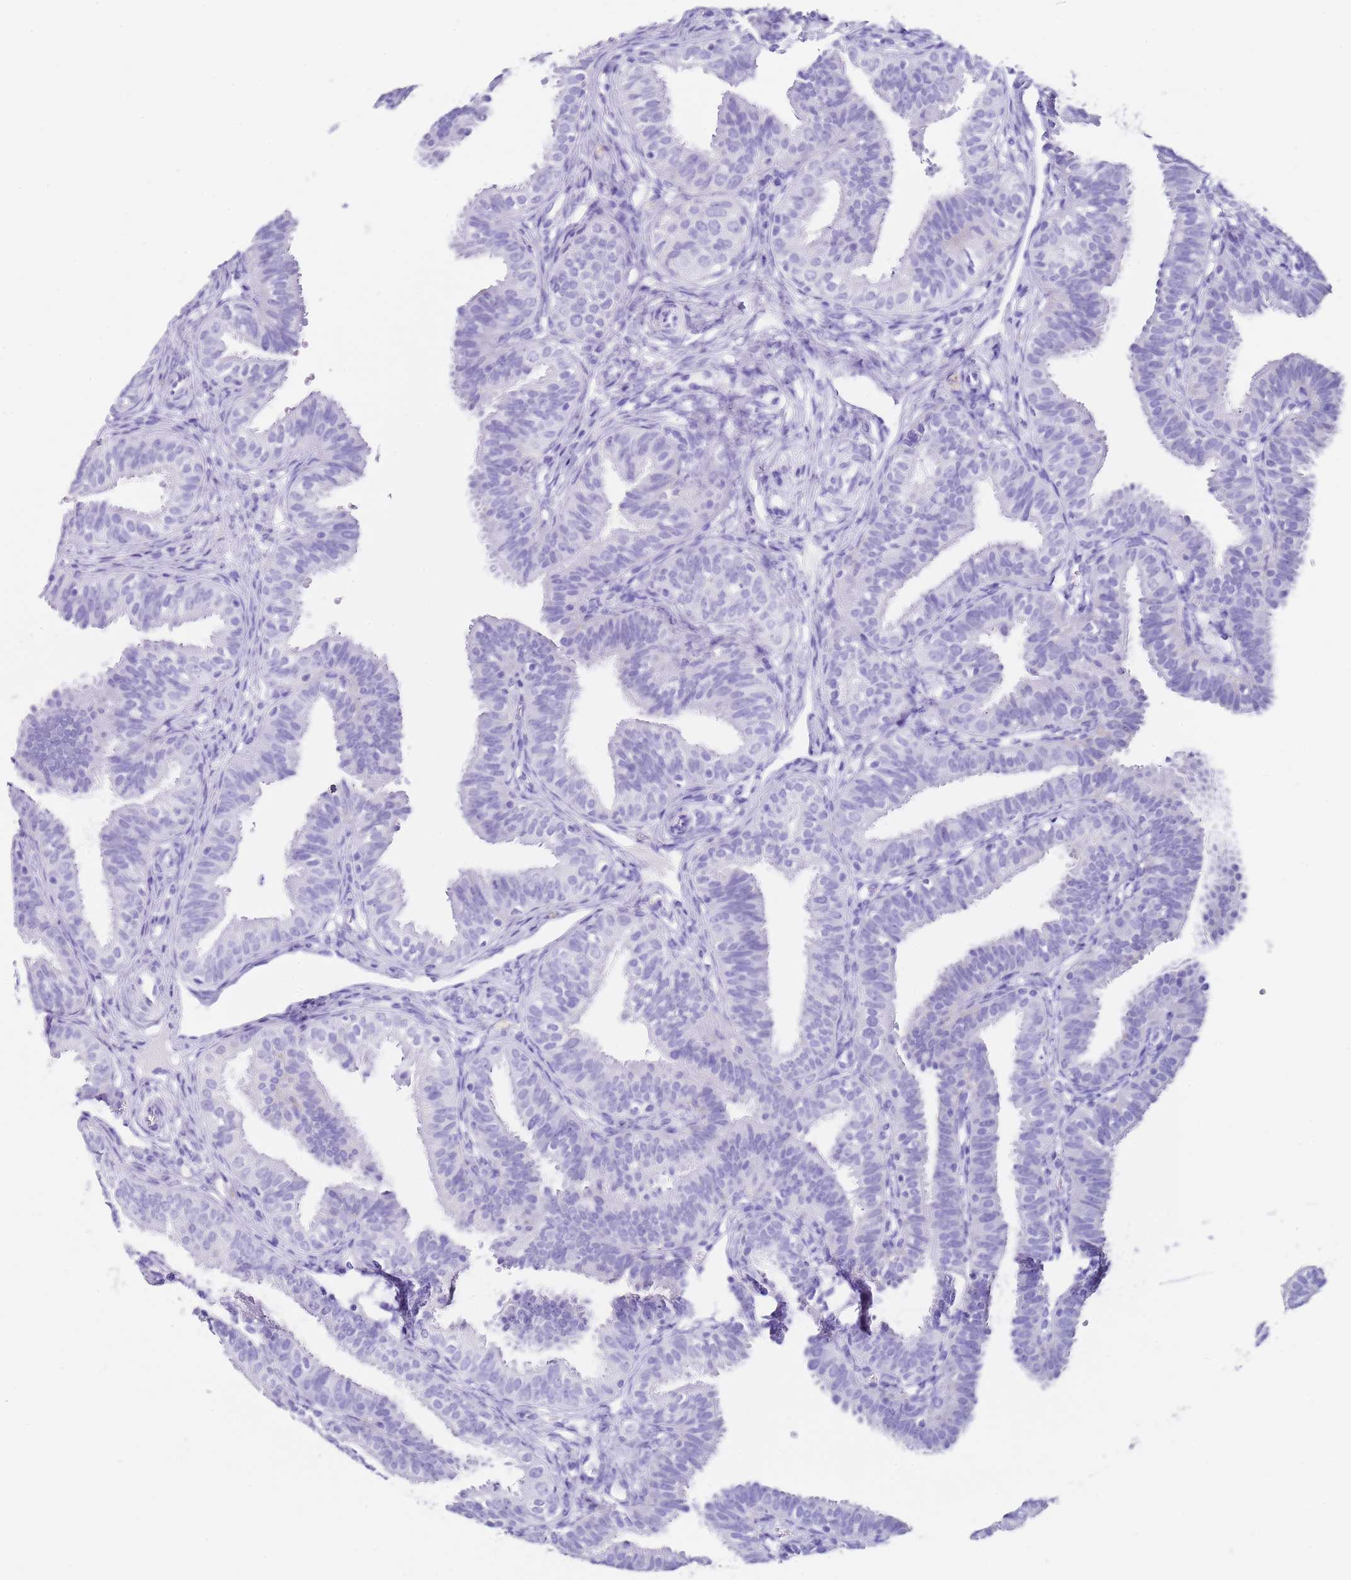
{"staining": {"intensity": "negative", "quantity": "none", "location": "none"}, "tissue": "fallopian tube", "cell_type": "Glandular cells", "image_type": "normal", "snomed": [{"axis": "morphology", "description": "Normal tissue, NOS"}, {"axis": "topography", "description": "Fallopian tube"}], "caption": "Immunohistochemistry (IHC) photomicrograph of normal human fallopian tube stained for a protein (brown), which reveals no expression in glandular cells.", "gene": "PTBP2", "patient": {"sex": "female", "age": 35}}